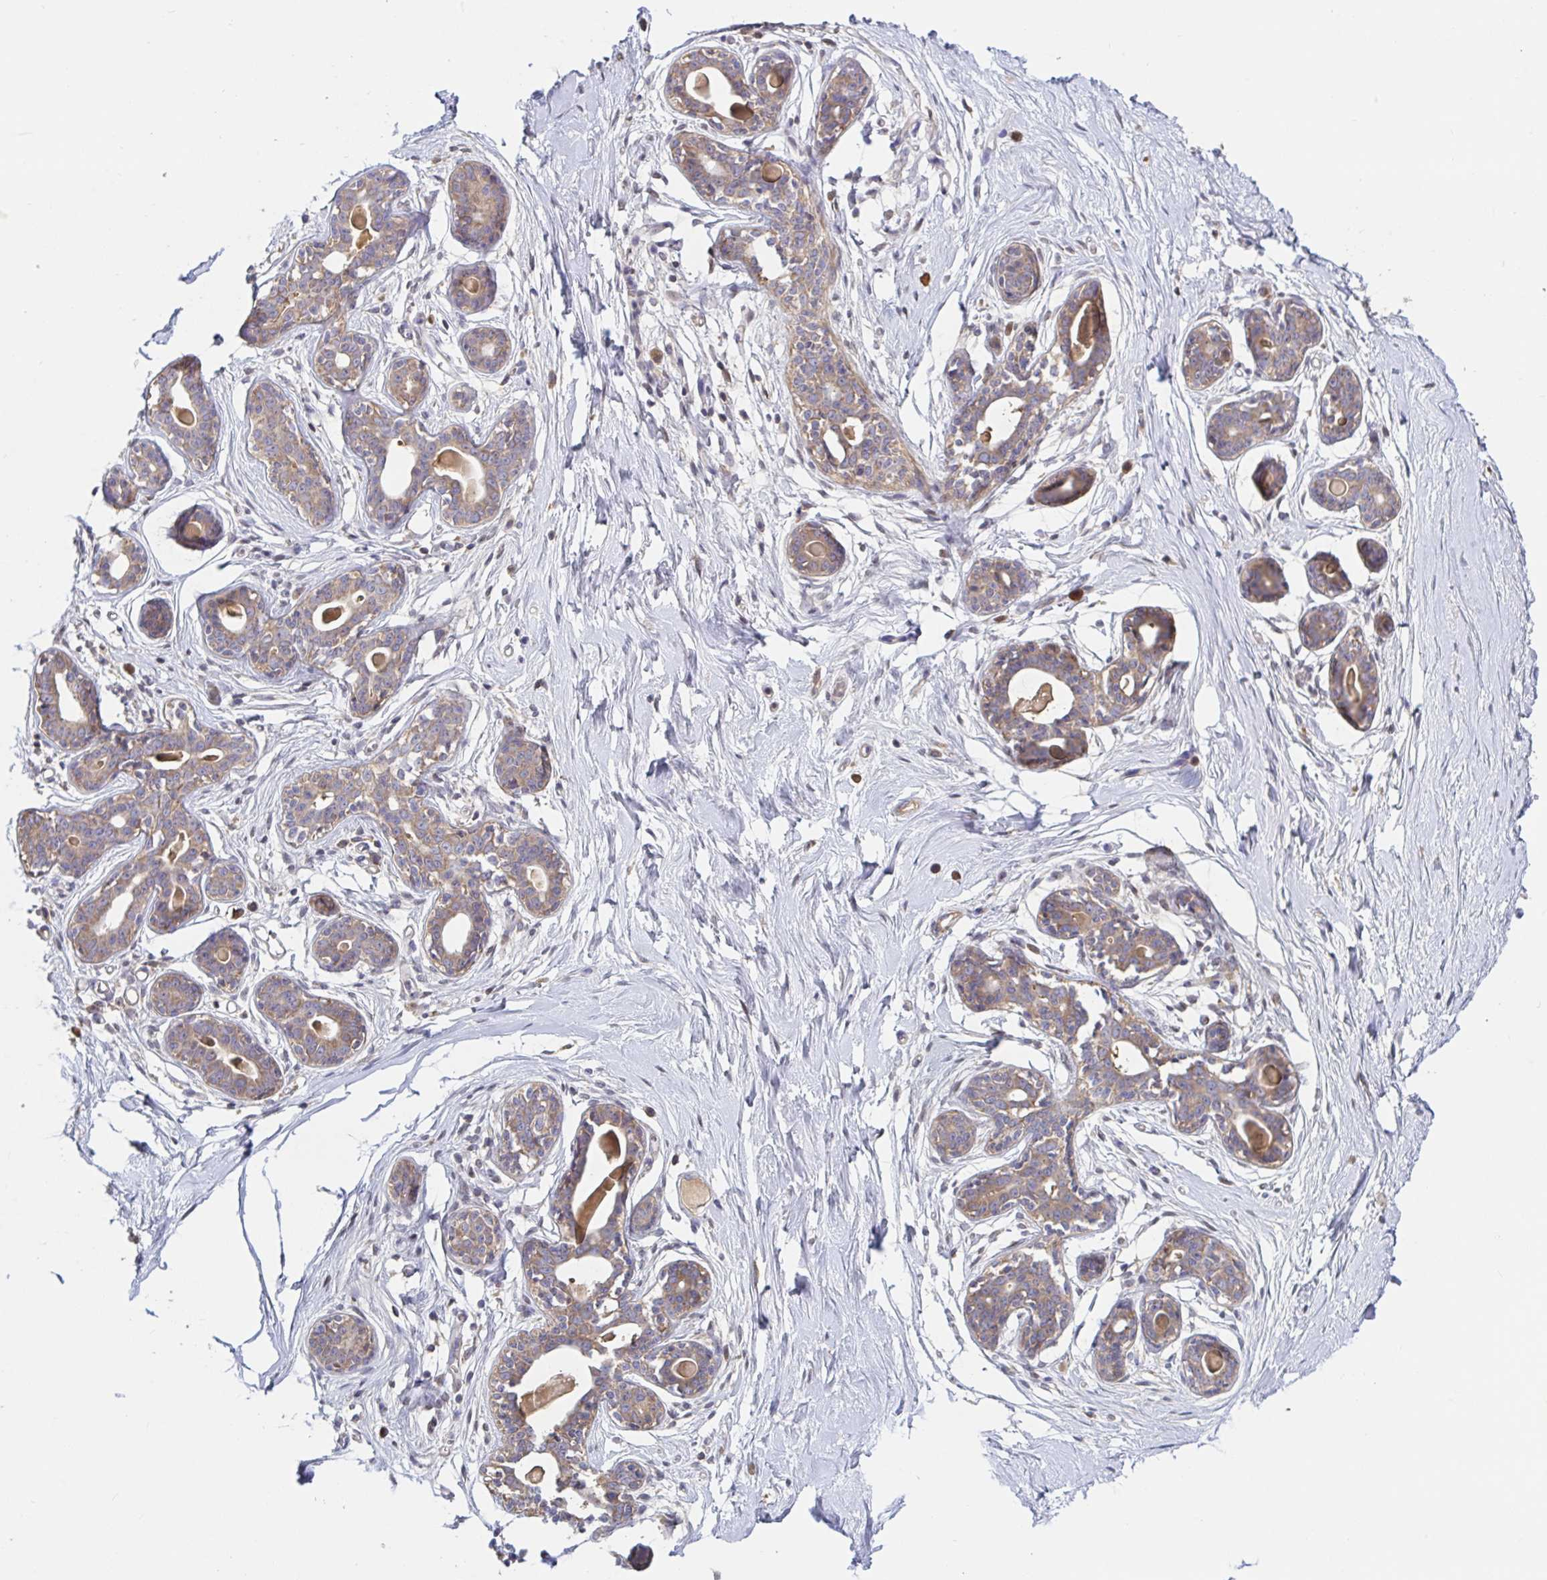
{"staining": {"intensity": "negative", "quantity": "none", "location": "none"}, "tissue": "breast", "cell_type": "Adipocytes", "image_type": "normal", "snomed": [{"axis": "morphology", "description": "Normal tissue, NOS"}, {"axis": "topography", "description": "Breast"}], "caption": "This photomicrograph is of unremarkable breast stained with immunohistochemistry to label a protein in brown with the nuclei are counter-stained blue. There is no positivity in adipocytes.", "gene": "LARP1", "patient": {"sex": "female", "age": 45}}